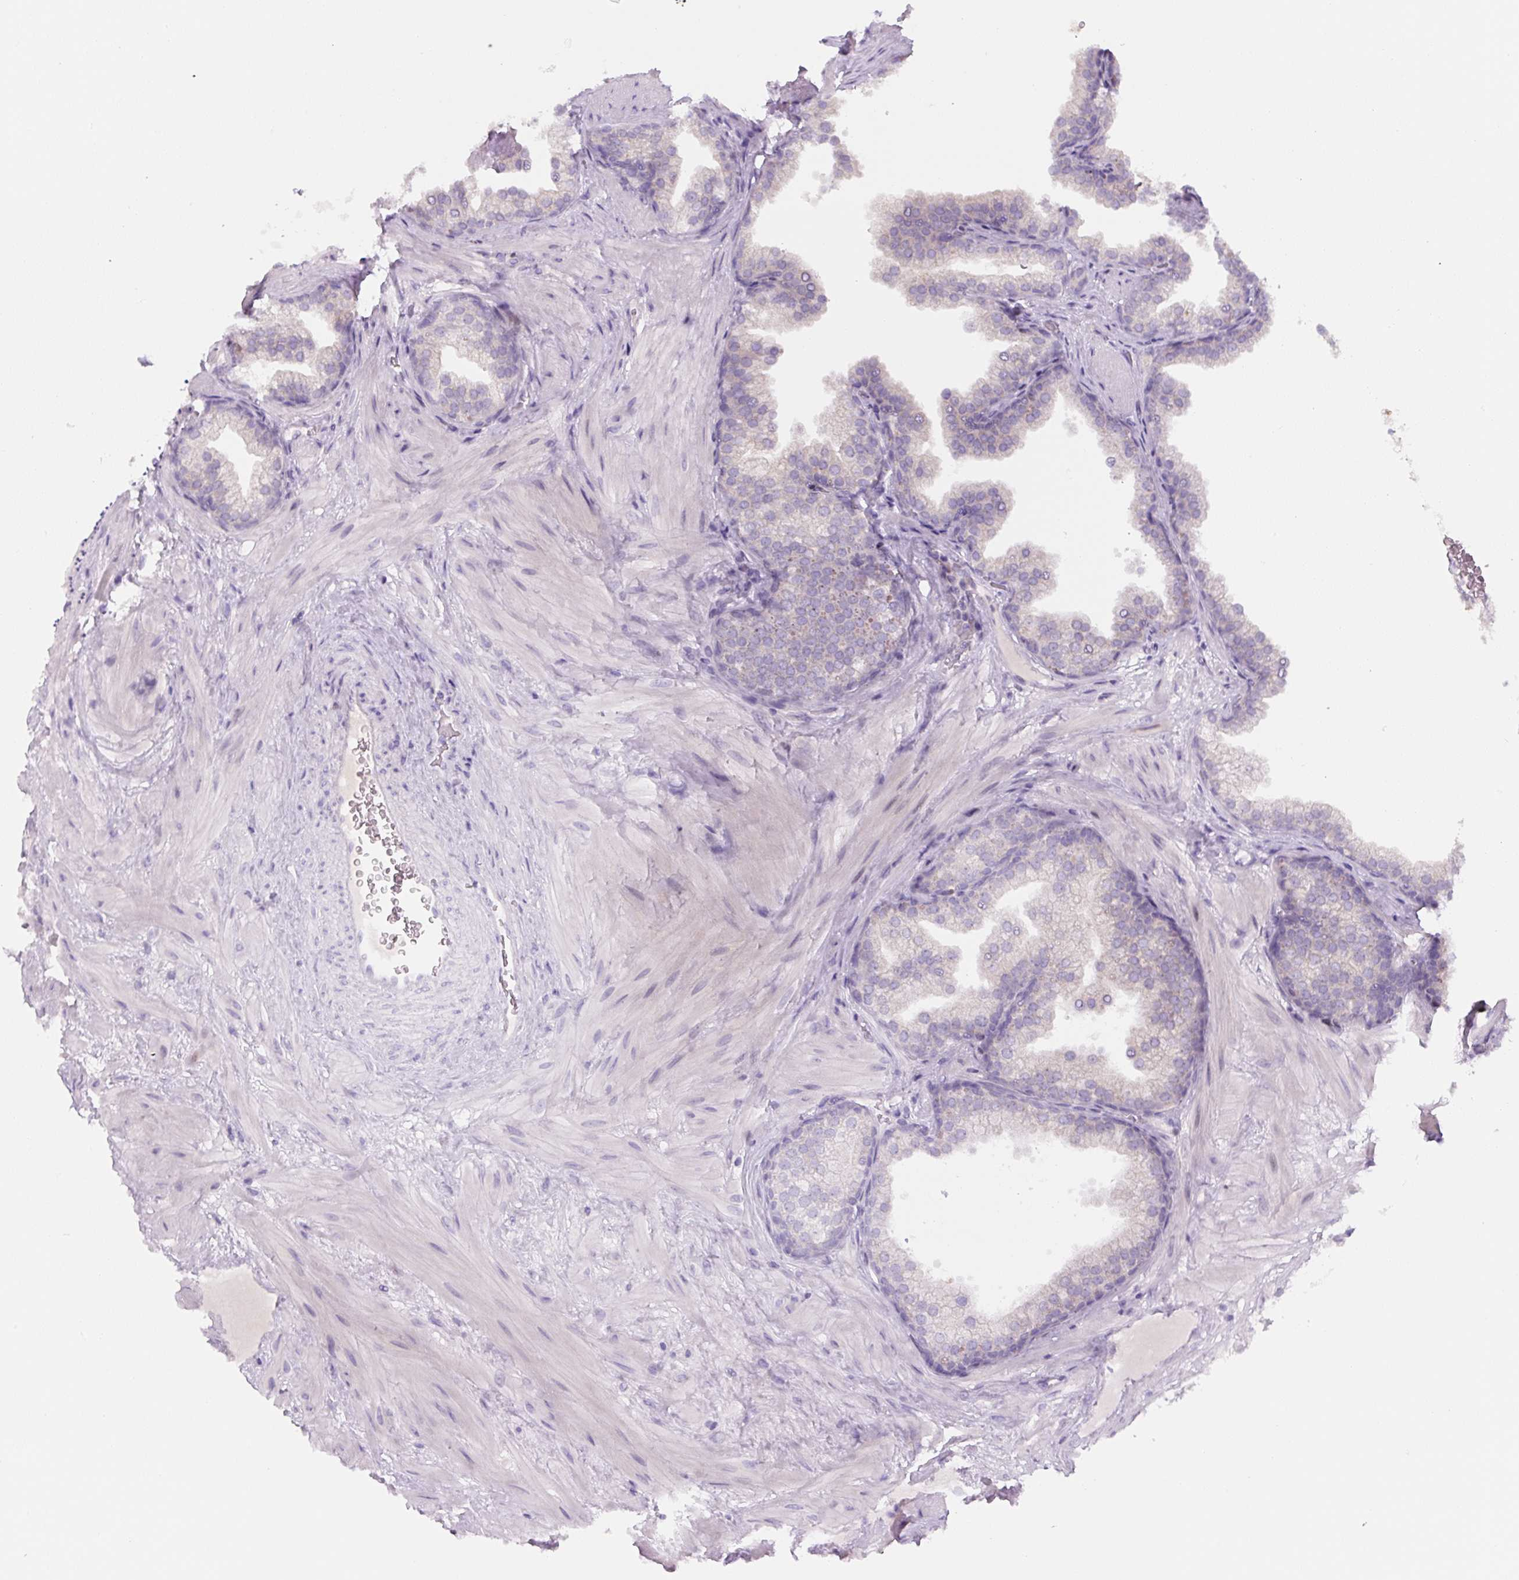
{"staining": {"intensity": "weak", "quantity": "<25%", "location": "cytoplasmic/membranous"}, "tissue": "prostate", "cell_type": "Glandular cells", "image_type": "normal", "snomed": [{"axis": "morphology", "description": "Normal tissue, NOS"}, {"axis": "topography", "description": "Prostate"}], "caption": "Protein analysis of unremarkable prostate shows no significant staining in glandular cells. (DAB IHC, high magnification).", "gene": "YIF1B", "patient": {"sex": "male", "age": 37}}